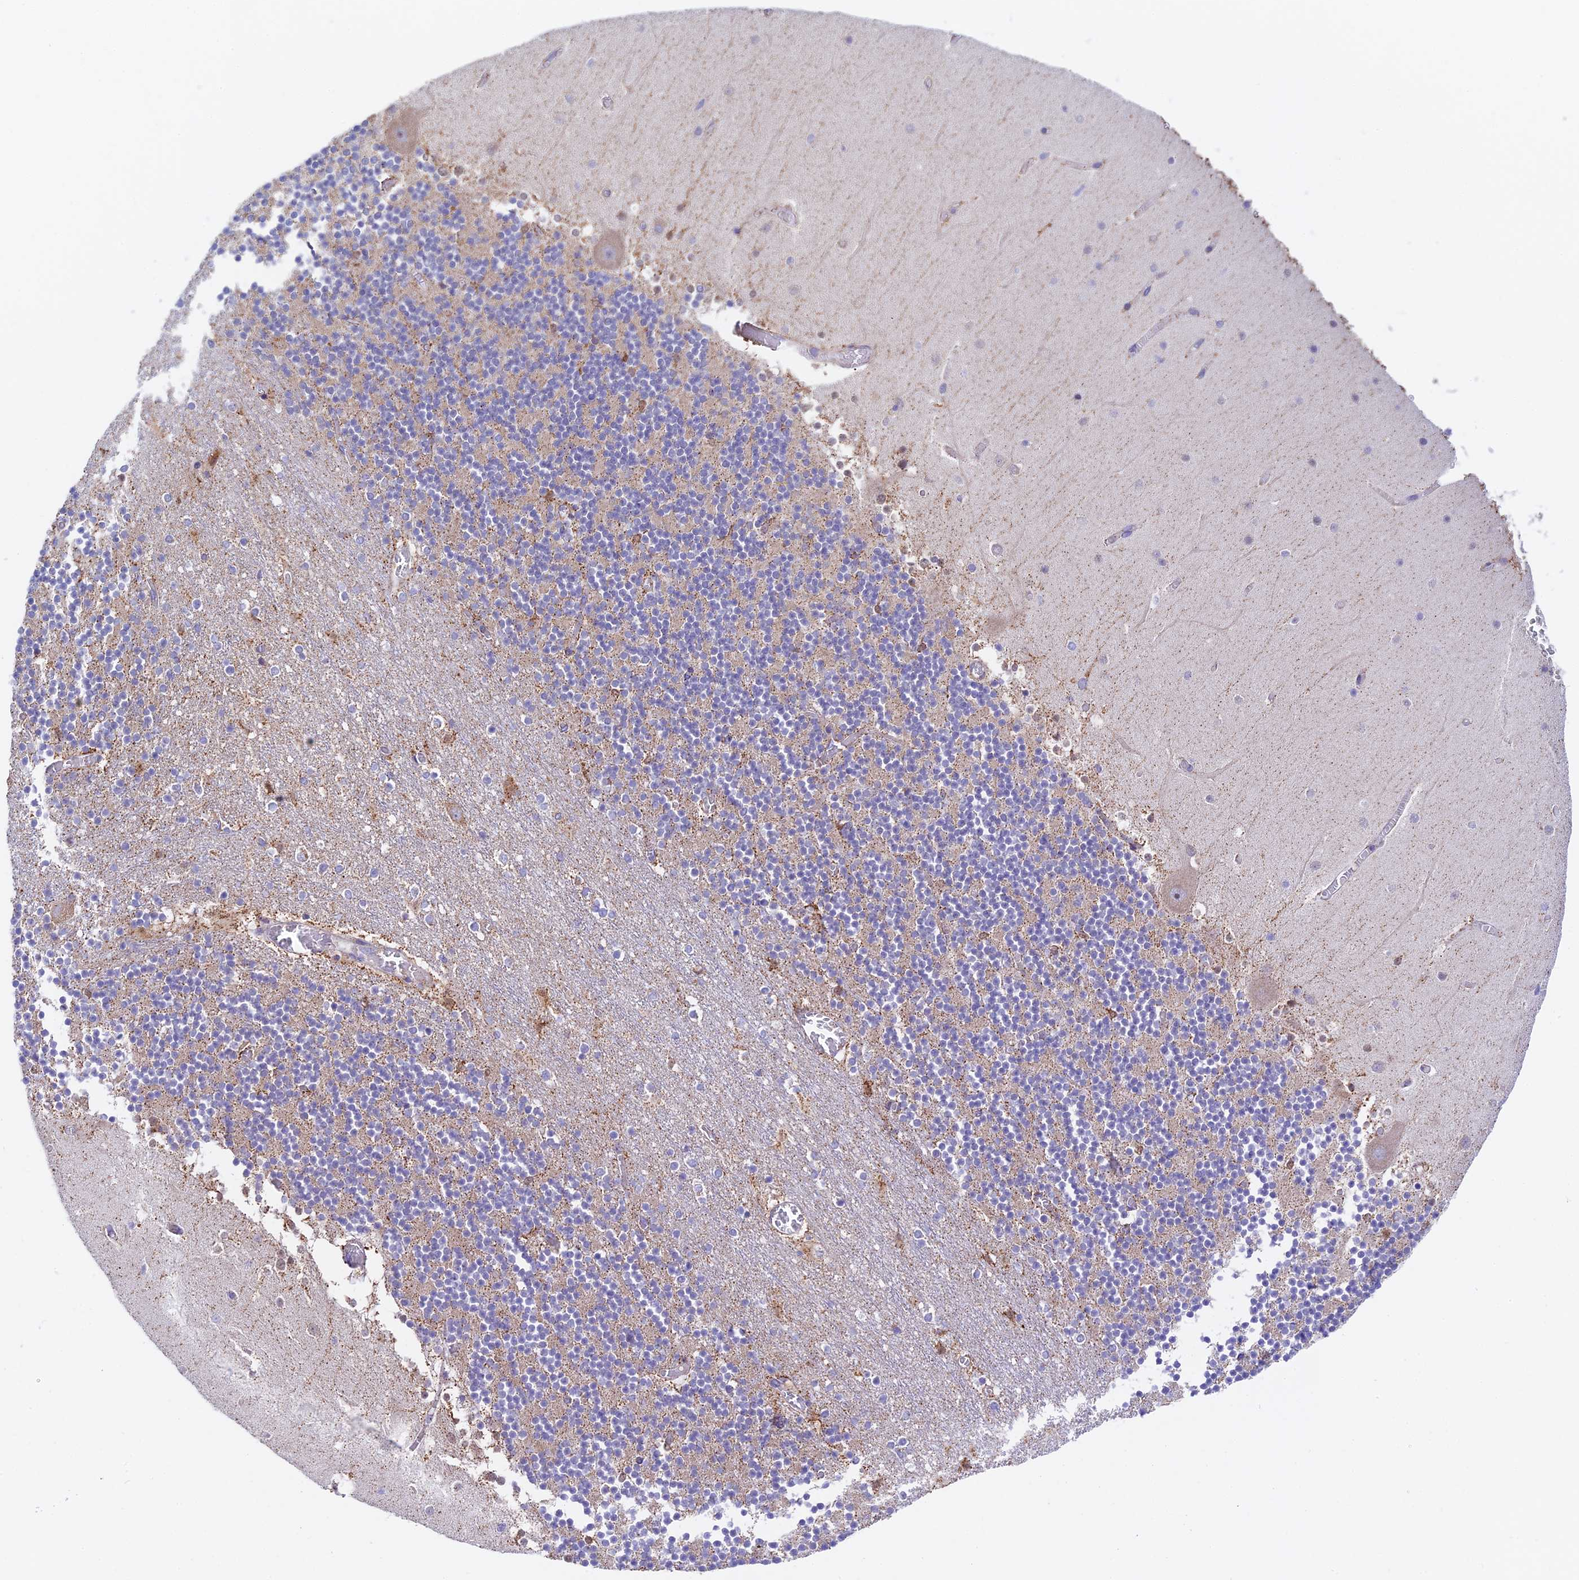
{"staining": {"intensity": "weak", "quantity": "25%-75%", "location": "cytoplasmic/membranous"}, "tissue": "cerebellum", "cell_type": "Cells in granular layer", "image_type": "normal", "snomed": [{"axis": "morphology", "description": "Normal tissue, NOS"}, {"axis": "topography", "description": "Cerebellum"}], "caption": "Protein positivity by immunohistochemistry (IHC) shows weak cytoplasmic/membranous staining in about 25%-75% of cells in granular layer in unremarkable cerebellum. Ihc stains the protein of interest in brown and the nuclei are stained blue.", "gene": "HSDL2", "patient": {"sex": "female", "age": 28}}